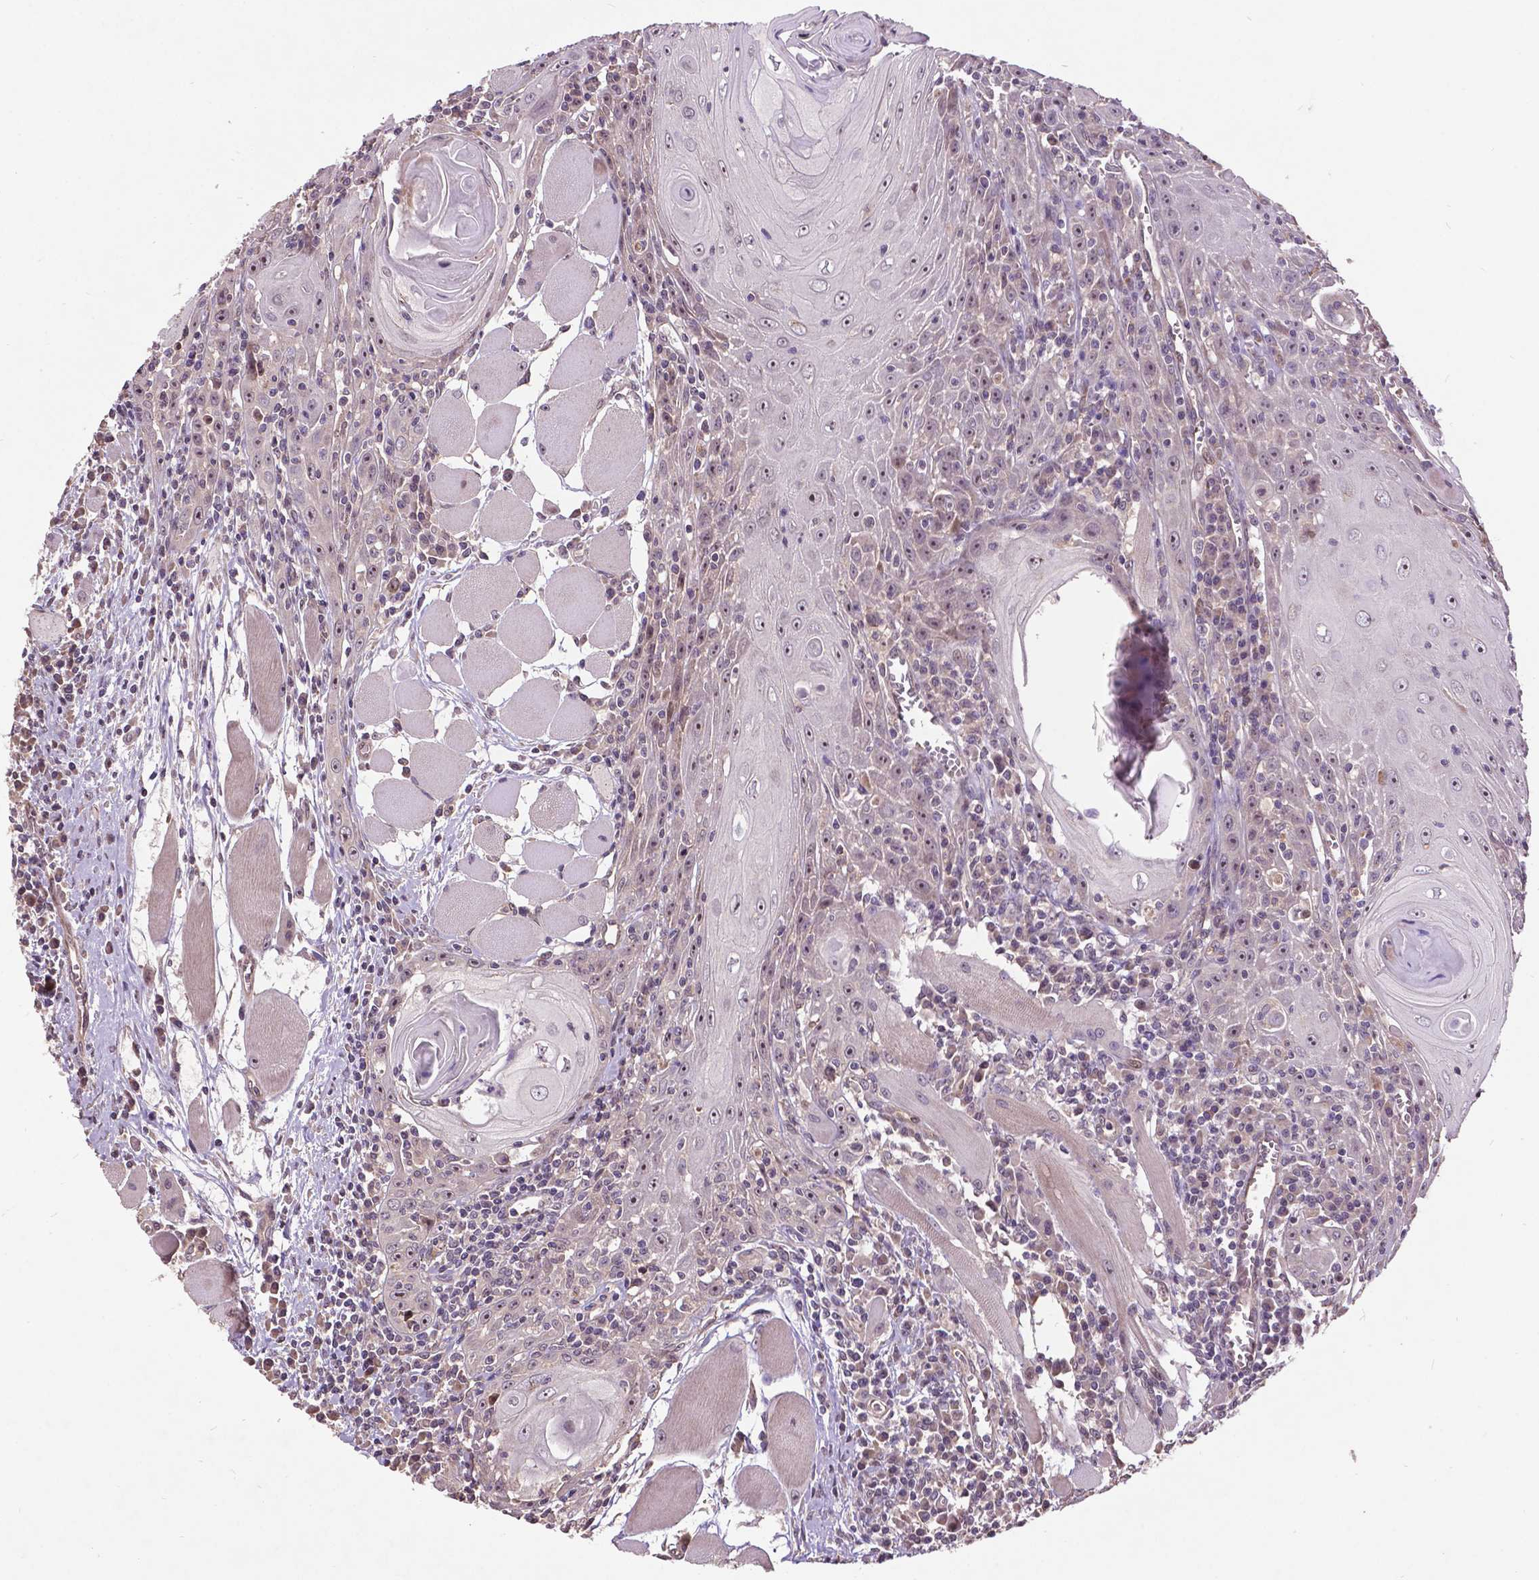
{"staining": {"intensity": "weak", "quantity": "25%-75%", "location": "nuclear"}, "tissue": "head and neck cancer", "cell_type": "Tumor cells", "image_type": "cancer", "snomed": [{"axis": "morphology", "description": "Normal tissue, NOS"}, {"axis": "morphology", "description": "Squamous cell carcinoma, NOS"}, {"axis": "topography", "description": "Oral tissue"}, {"axis": "topography", "description": "Head-Neck"}], "caption": "Squamous cell carcinoma (head and neck) tissue reveals weak nuclear positivity in about 25%-75% of tumor cells, visualized by immunohistochemistry. The staining is performed using DAB (3,3'-diaminobenzidine) brown chromogen to label protein expression. The nuclei are counter-stained blue using hematoxylin.", "gene": "AP1S3", "patient": {"sex": "male", "age": 52}}